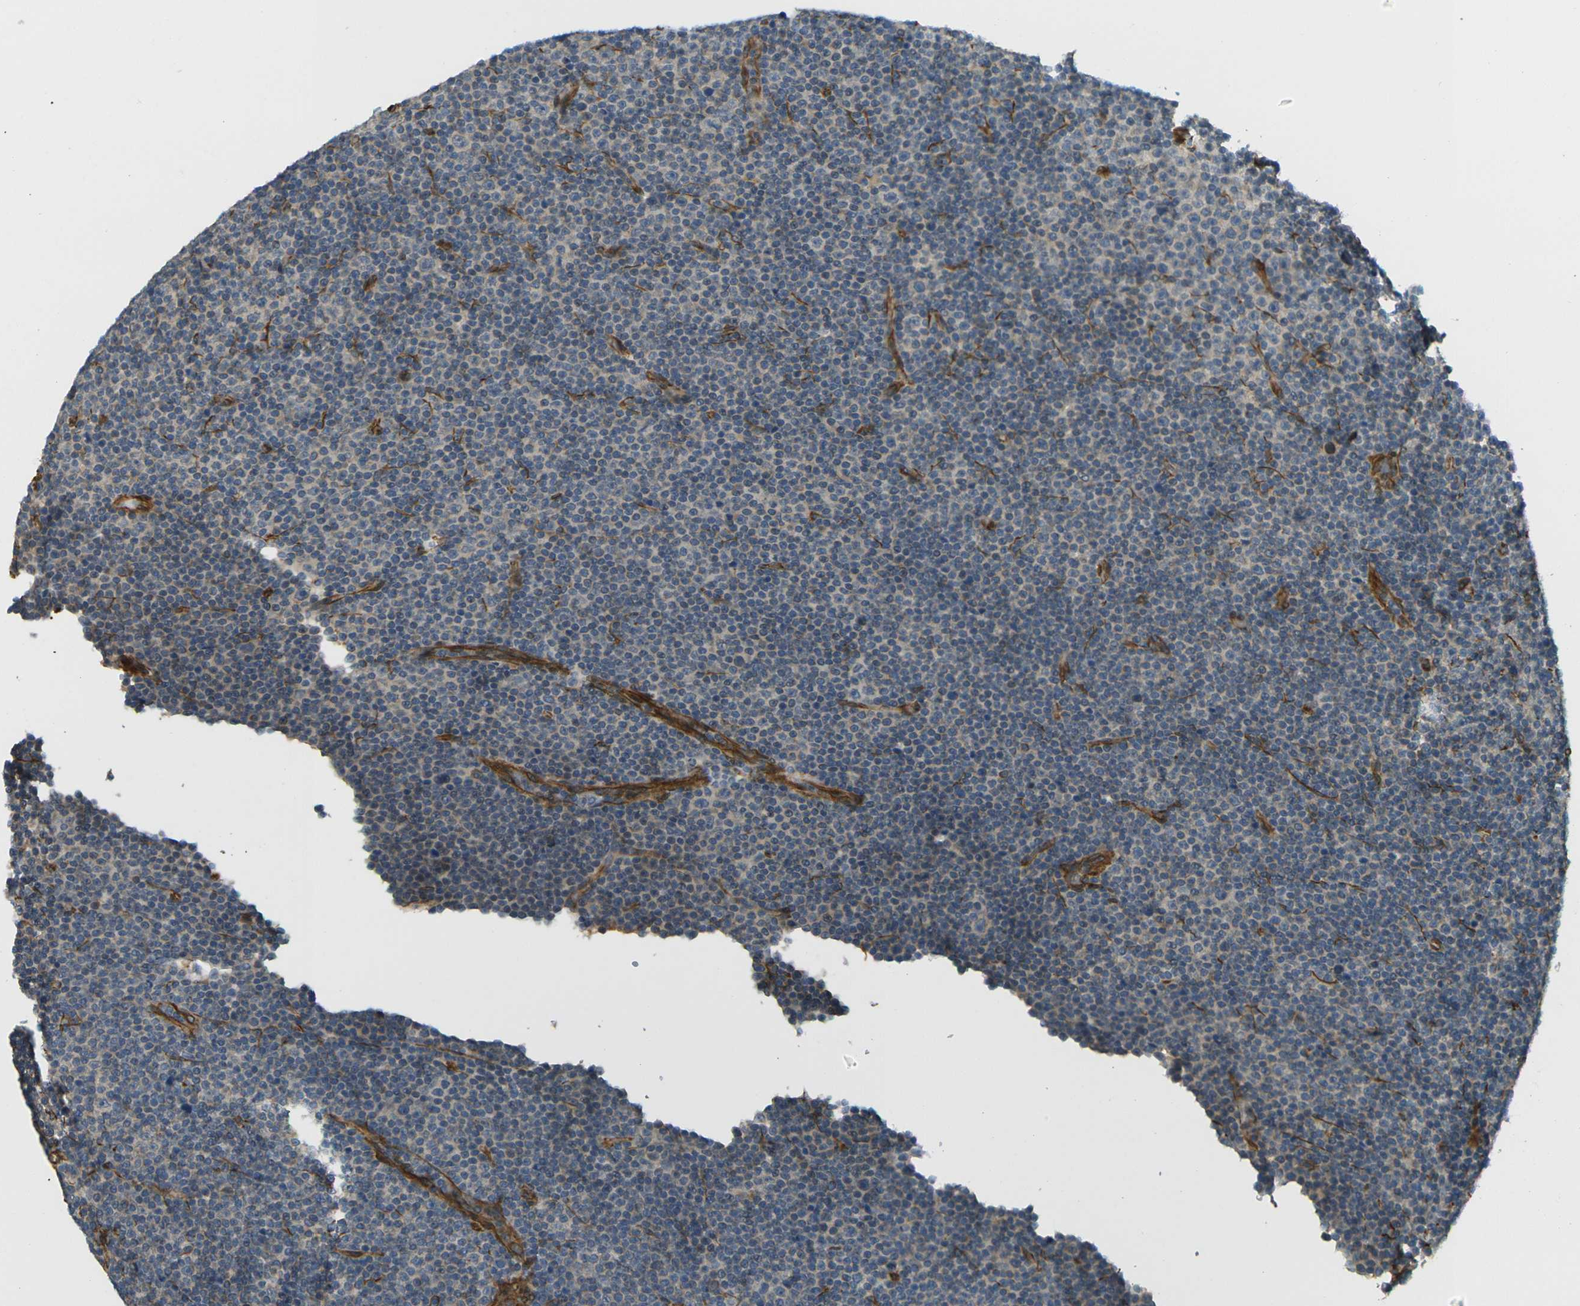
{"staining": {"intensity": "moderate", "quantity": "<25%", "location": "cytoplasmic/membranous"}, "tissue": "lymphoma", "cell_type": "Tumor cells", "image_type": "cancer", "snomed": [{"axis": "morphology", "description": "Malignant lymphoma, non-Hodgkin's type, Low grade"}, {"axis": "topography", "description": "Lymph node"}], "caption": "This histopathology image exhibits immunohistochemistry staining of malignant lymphoma, non-Hodgkin's type (low-grade), with low moderate cytoplasmic/membranous staining in approximately <25% of tumor cells.", "gene": "CYTH3", "patient": {"sex": "female", "age": 67}}